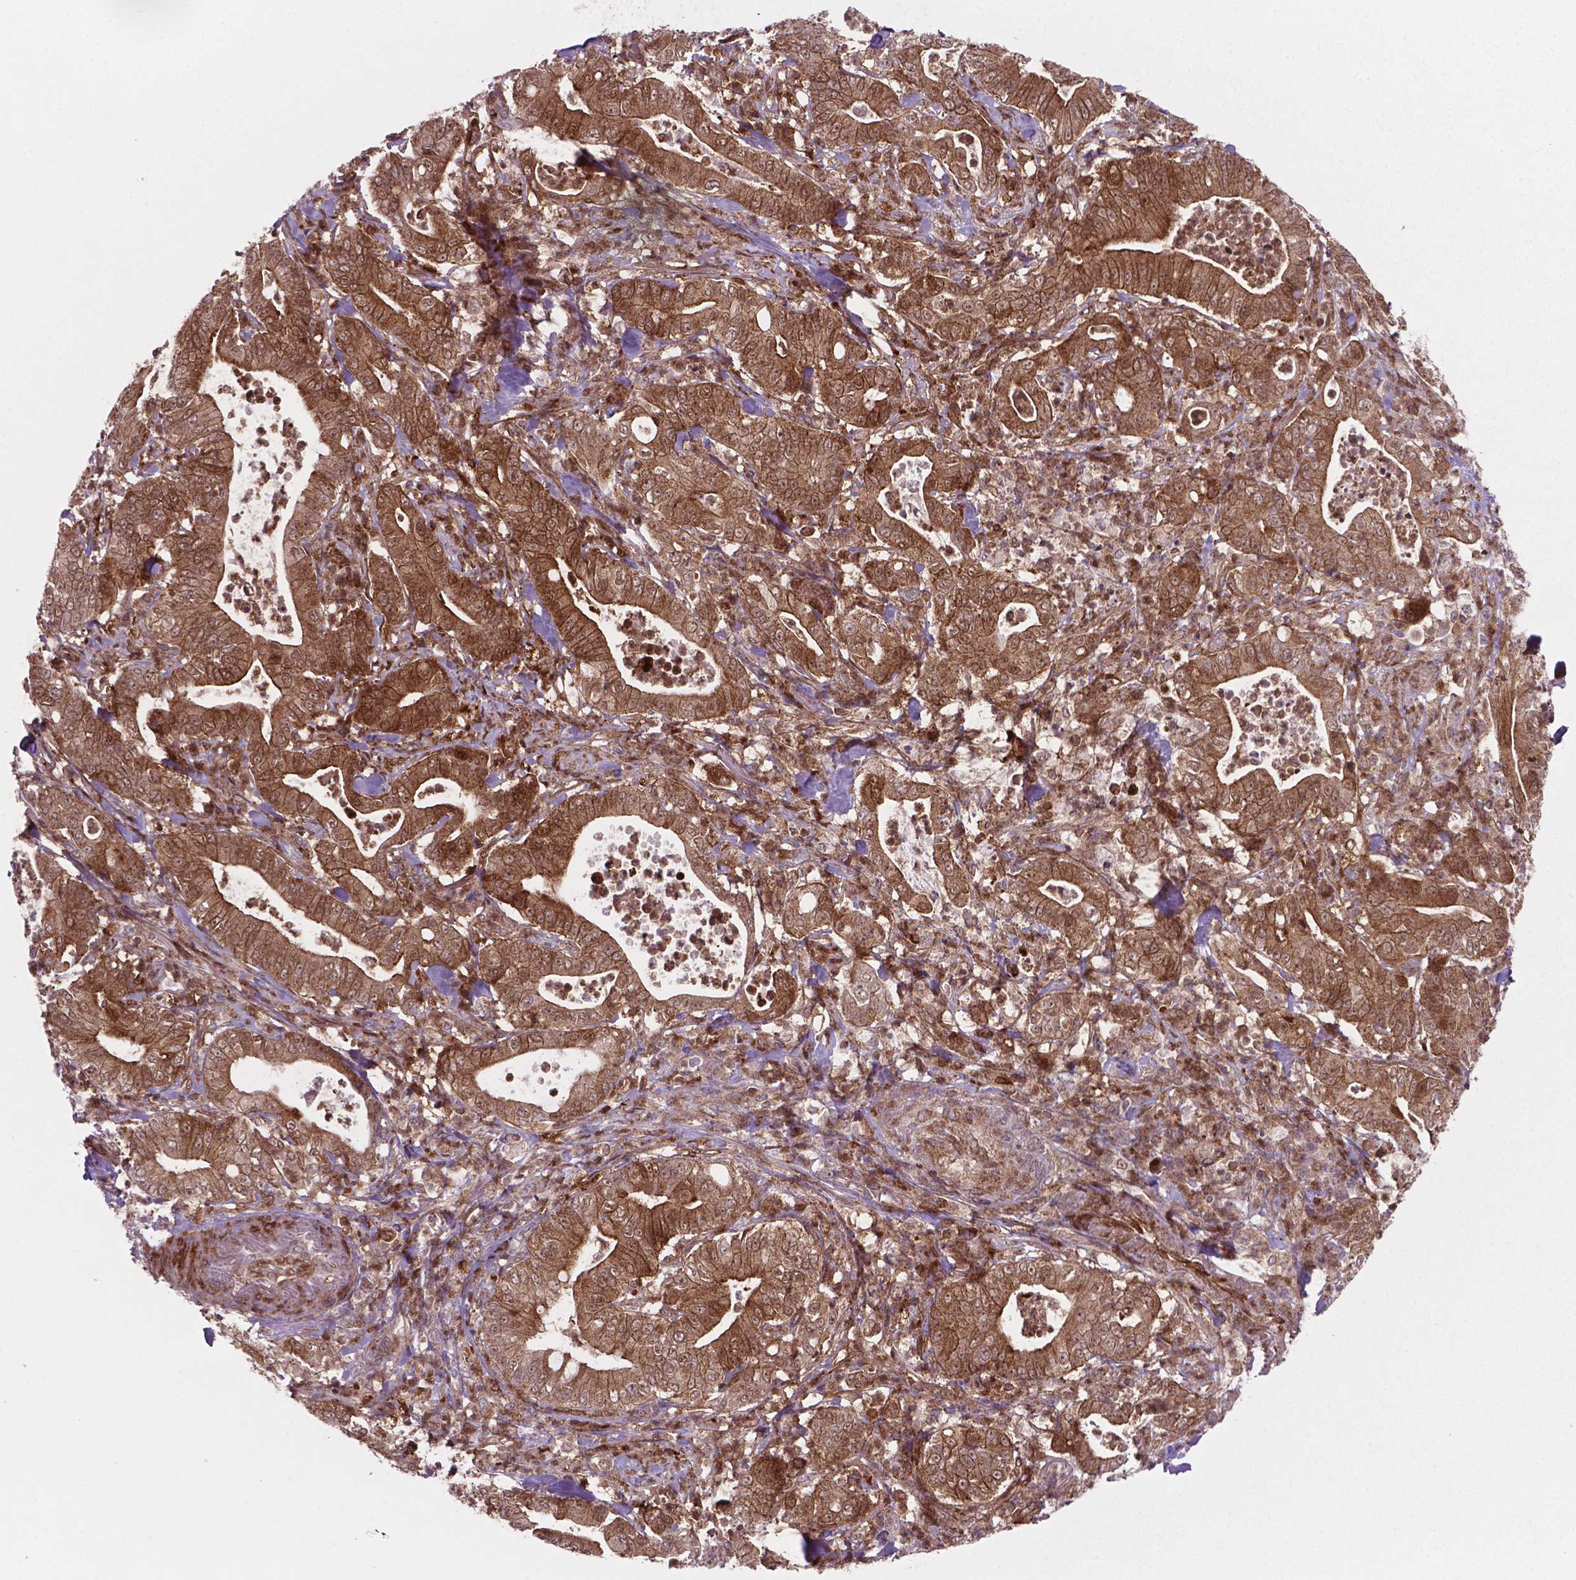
{"staining": {"intensity": "strong", "quantity": ">75%", "location": "cytoplasmic/membranous"}, "tissue": "pancreatic cancer", "cell_type": "Tumor cells", "image_type": "cancer", "snomed": [{"axis": "morphology", "description": "Adenocarcinoma, NOS"}, {"axis": "topography", "description": "Pancreas"}], "caption": "This histopathology image exhibits adenocarcinoma (pancreatic) stained with IHC to label a protein in brown. The cytoplasmic/membranous of tumor cells show strong positivity for the protein. Nuclei are counter-stained blue.", "gene": "LDHA", "patient": {"sex": "male", "age": 71}}